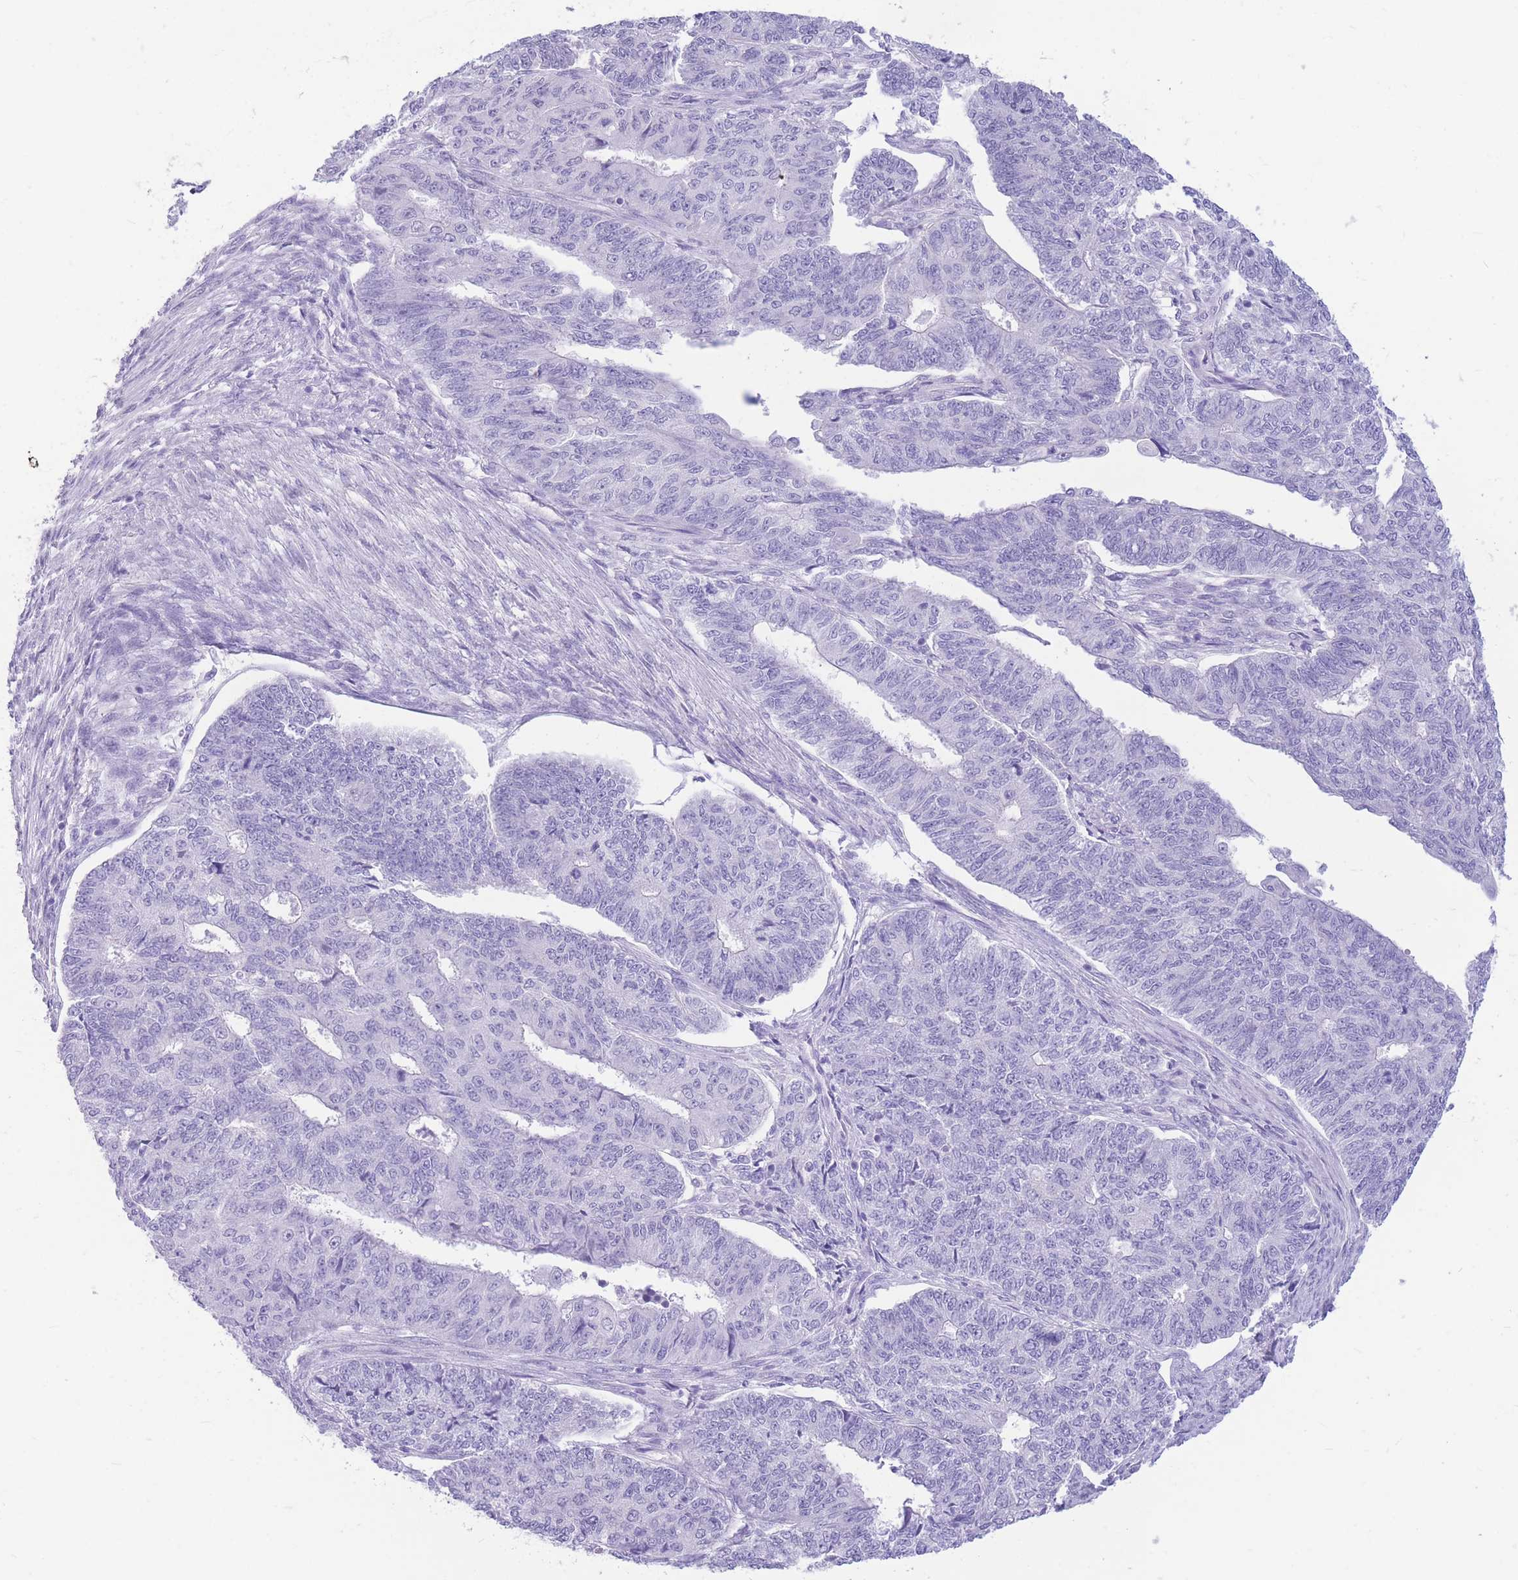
{"staining": {"intensity": "negative", "quantity": "none", "location": "none"}, "tissue": "endometrial cancer", "cell_type": "Tumor cells", "image_type": "cancer", "snomed": [{"axis": "morphology", "description": "Adenocarcinoma, NOS"}, {"axis": "topography", "description": "Endometrium"}], "caption": "The histopathology image shows no significant expression in tumor cells of endometrial cancer (adenocarcinoma).", "gene": "ZNF311", "patient": {"sex": "female", "age": 32}}